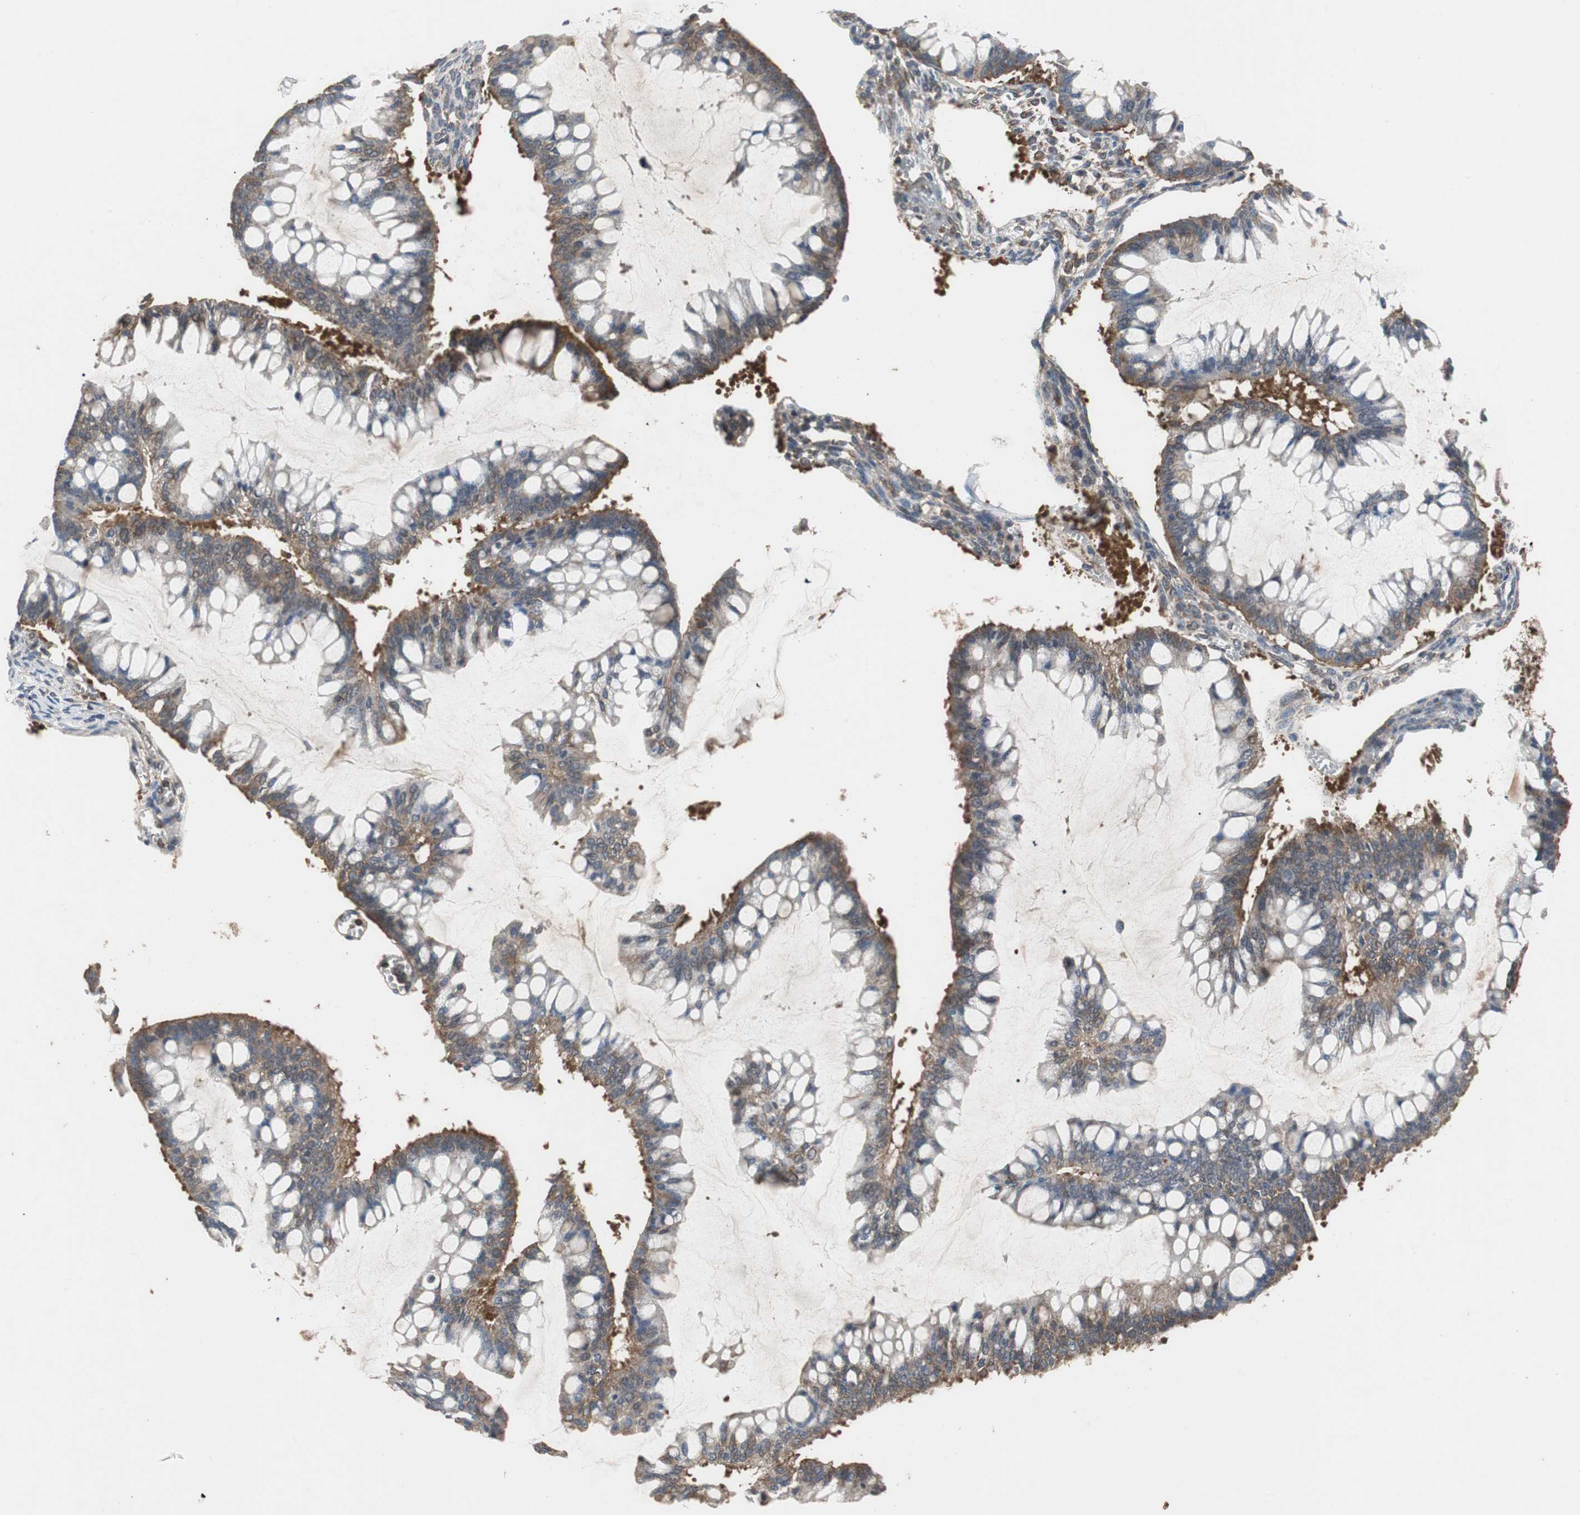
{"staining": {"intensity": "moderate", "quantity": "25%-75%", "location": "cytoplasmic/membranous"}, "tissue": "ovarian cancer", "cell_type": "Tumor cells", "image_type": "cancer", "snomed": [{"axis": "morphology", "description": "Cystadenocarcinoma, mucinous, NOS"}, {"axis": "topography", "description": "Ovary"}], "caption": "Immunohistochemical staining of ovarian cancer (mucinous cystadenocarcinoma) shows medium levels of moderate cytoplasmic/membranous protein expression in approximately 25%-75% of tumor cells. The staining was performed using DAB, with brown indicating positive protein expression. Nuclei are stained blue with hematoxylin.", "gene": "VBP1", "patient": {"sex": "female", "age": 73}}